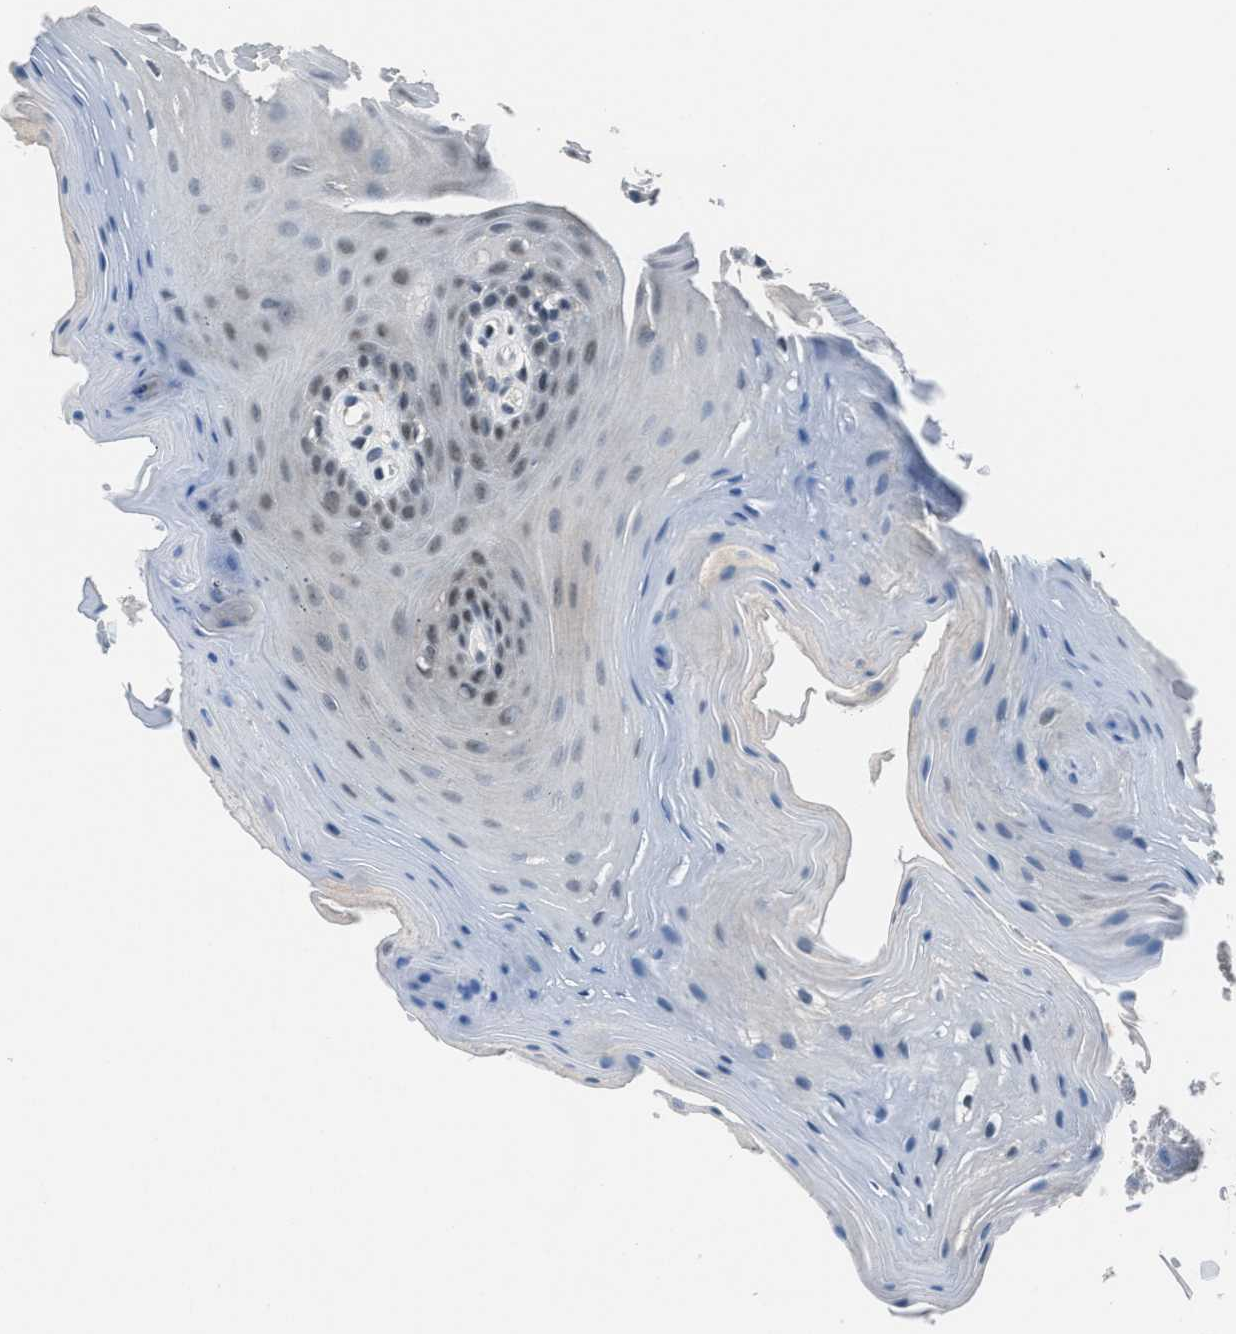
{"staining": {"intensity": "weak", "quantity": "25%-75%", "location": "nuclear"}, "tissue": "oral mucosa", "cell_type": "Squamous epithelial cells", "image_type": "normal", "snomed": [{"axis": "morphology", "description": "Normal tissue, NOS"}, {"axis": "morphology", "description": "Squamous cell carcinoma, NOS"}, {"axis": "topography", "description": "Oral tissue"}, {"axis": "topography", "description": "Head-Neck"}], "caption": "Unremarkable oral mucosa was stained to show a protein in brown. There is low levels of weak nuclear expression in approximately 25%-75% of squamous epithelial cells. The staining was performed using DAB (3,3'-diaminobenzidine) to visualize the protein expression in brown, while the nuclei were stained in blue with hematoxylin (Magnification: 20x).", "gene": "ZNF276", "patient": {"sex": "male", "age": 71}}